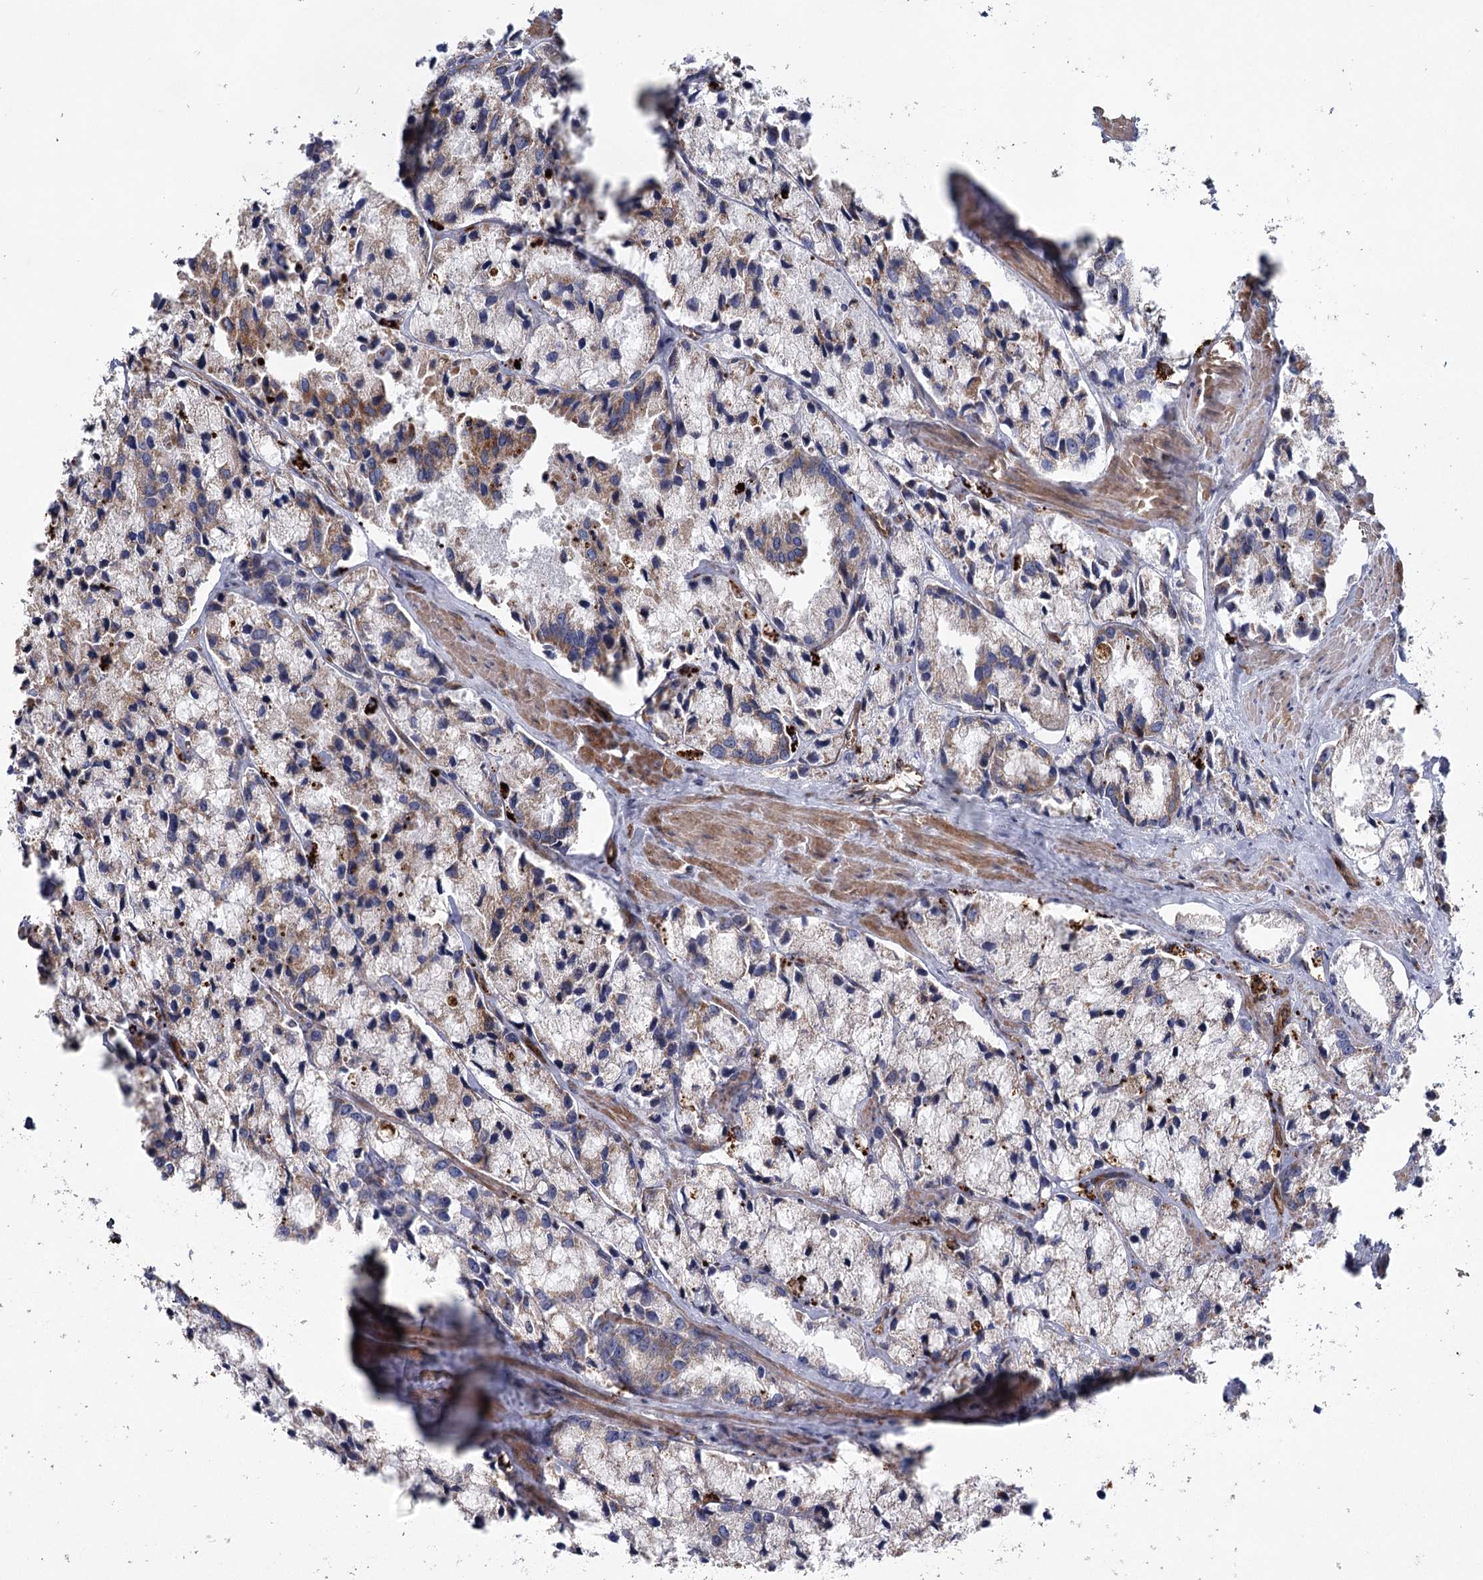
{"staining": {"intensity": "moderate", "quantity": "<25%", "location": "cytoplasmic/membranous"}, "tissue": "prostate cancer", "cell_type": "Tumor cells", "image_type": "cancer", "snomed": [{"axis": "morphology", "description": "Adenocarcinoma, High grade"}, {"axis": "topography", "description": "Prostate"}], "caption": "Immunohistochemistry (DAB) staining of human prostate high-grade adenocarcinoma shows moderate cytoplasmic/membranous protein expression in about <25% of tumor cells.", "gene": "TMEM164", "patient": {"sex": "male", "age": 66}}